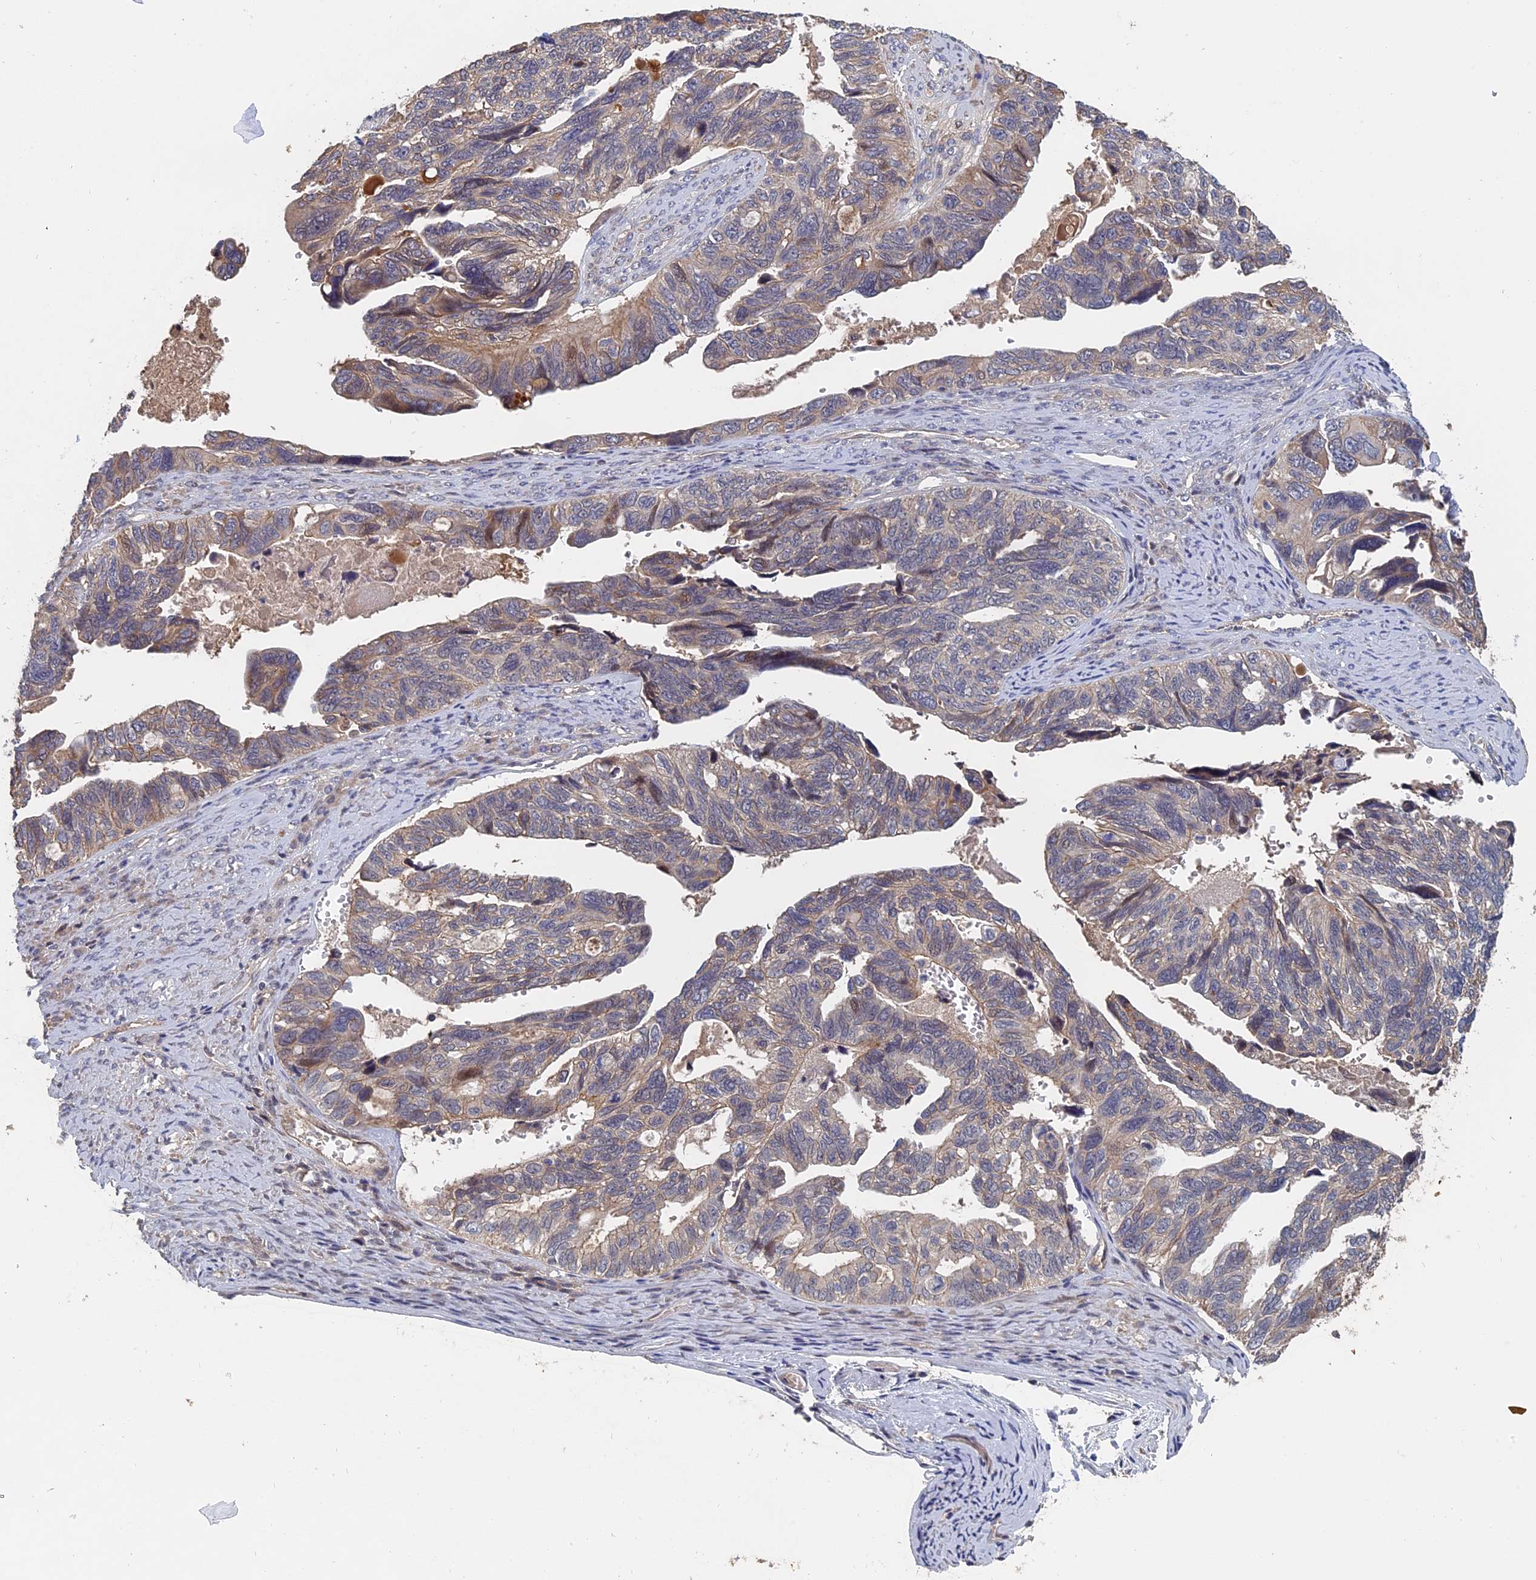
{"staining": {"intensity": "weak", "quantity": "<25%", "location": "cytoplasmic/membranous"}, "tissue": "ovarian cancer", "cell_type": "Tumor cells", "image_type": "cancer", "snomed": [{"axis": "morphology", "description": "Cystadenocarcinoma, serous, NOS"}, {"axis": "topography", "description": "Ovary"}], "caption": "Immunohistochemical staining of human serous cystadenocarcinoma (ovarian) exhibits no significant positivity in tumor cells. (Brightfield microscopy of DAB immunohistochemistry (IHC) at high magnification).", "gene": "SLC33A1", "patient": {"sex": "female", "age": 79}}